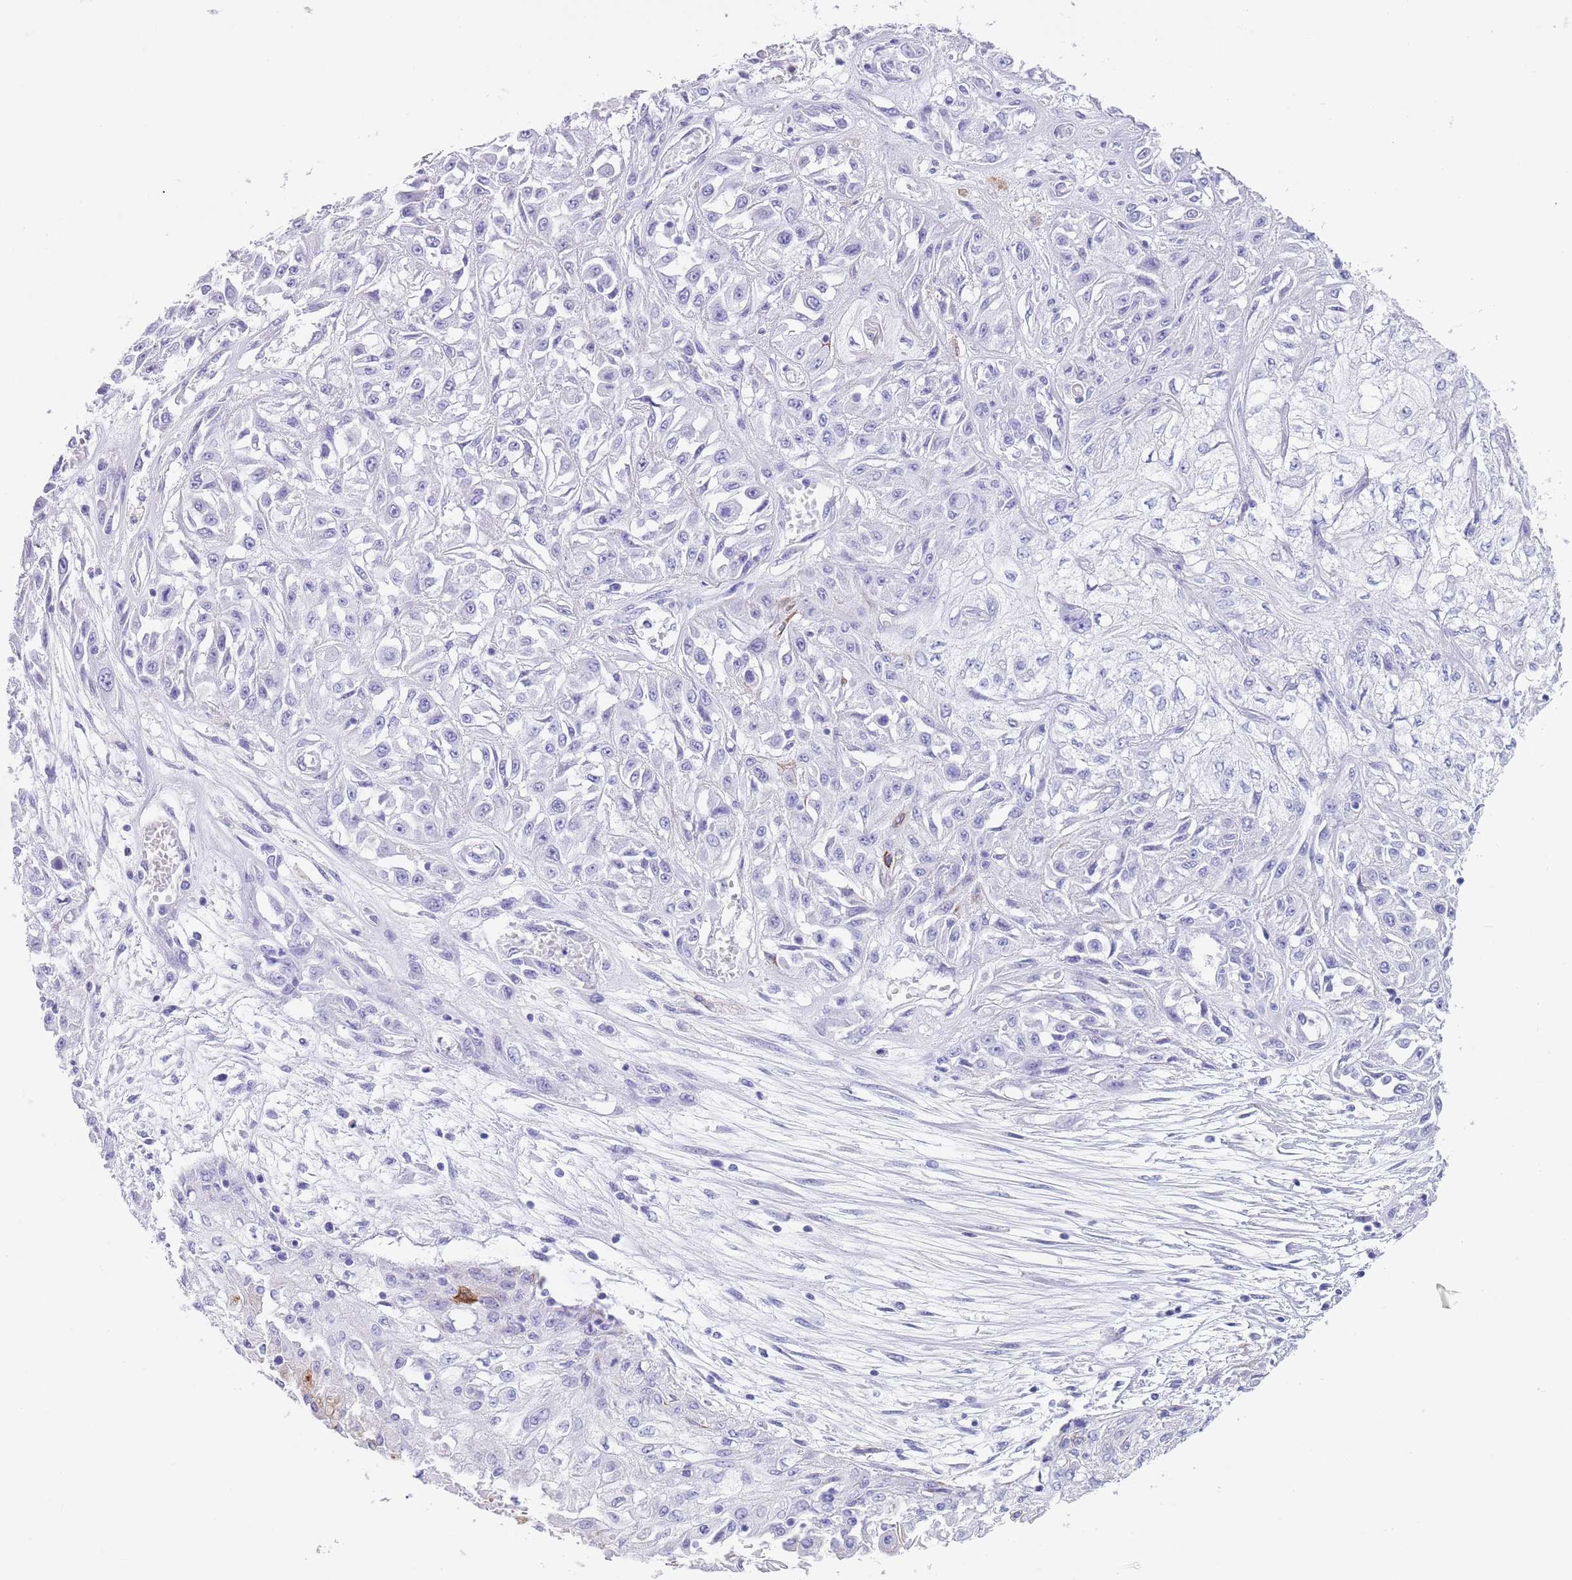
{"staining": {"intensity": "negative", "quantity": "none", "location": "none"}, "tissue": "skin cancer", "cell_type": "Tumor cells", "image_type": "cancer", "snomed": [{"axis": "morphology", "description": "Squamous cell carcinoma, NOS"}, {"axis": "morphology", "description": "Squamous cell carcinoma, metastatic, NOS"}, {"axis": "topography", "description": "Skin"}, {"axis": "topography", "description": "Lymph node"}], "caption": "This is an immunohistochemistry micrograph of skin cancer. There is no positivity in tumor cells.", "gene": "CPXM2", "patient": {"sex": "male", "age": 75}}